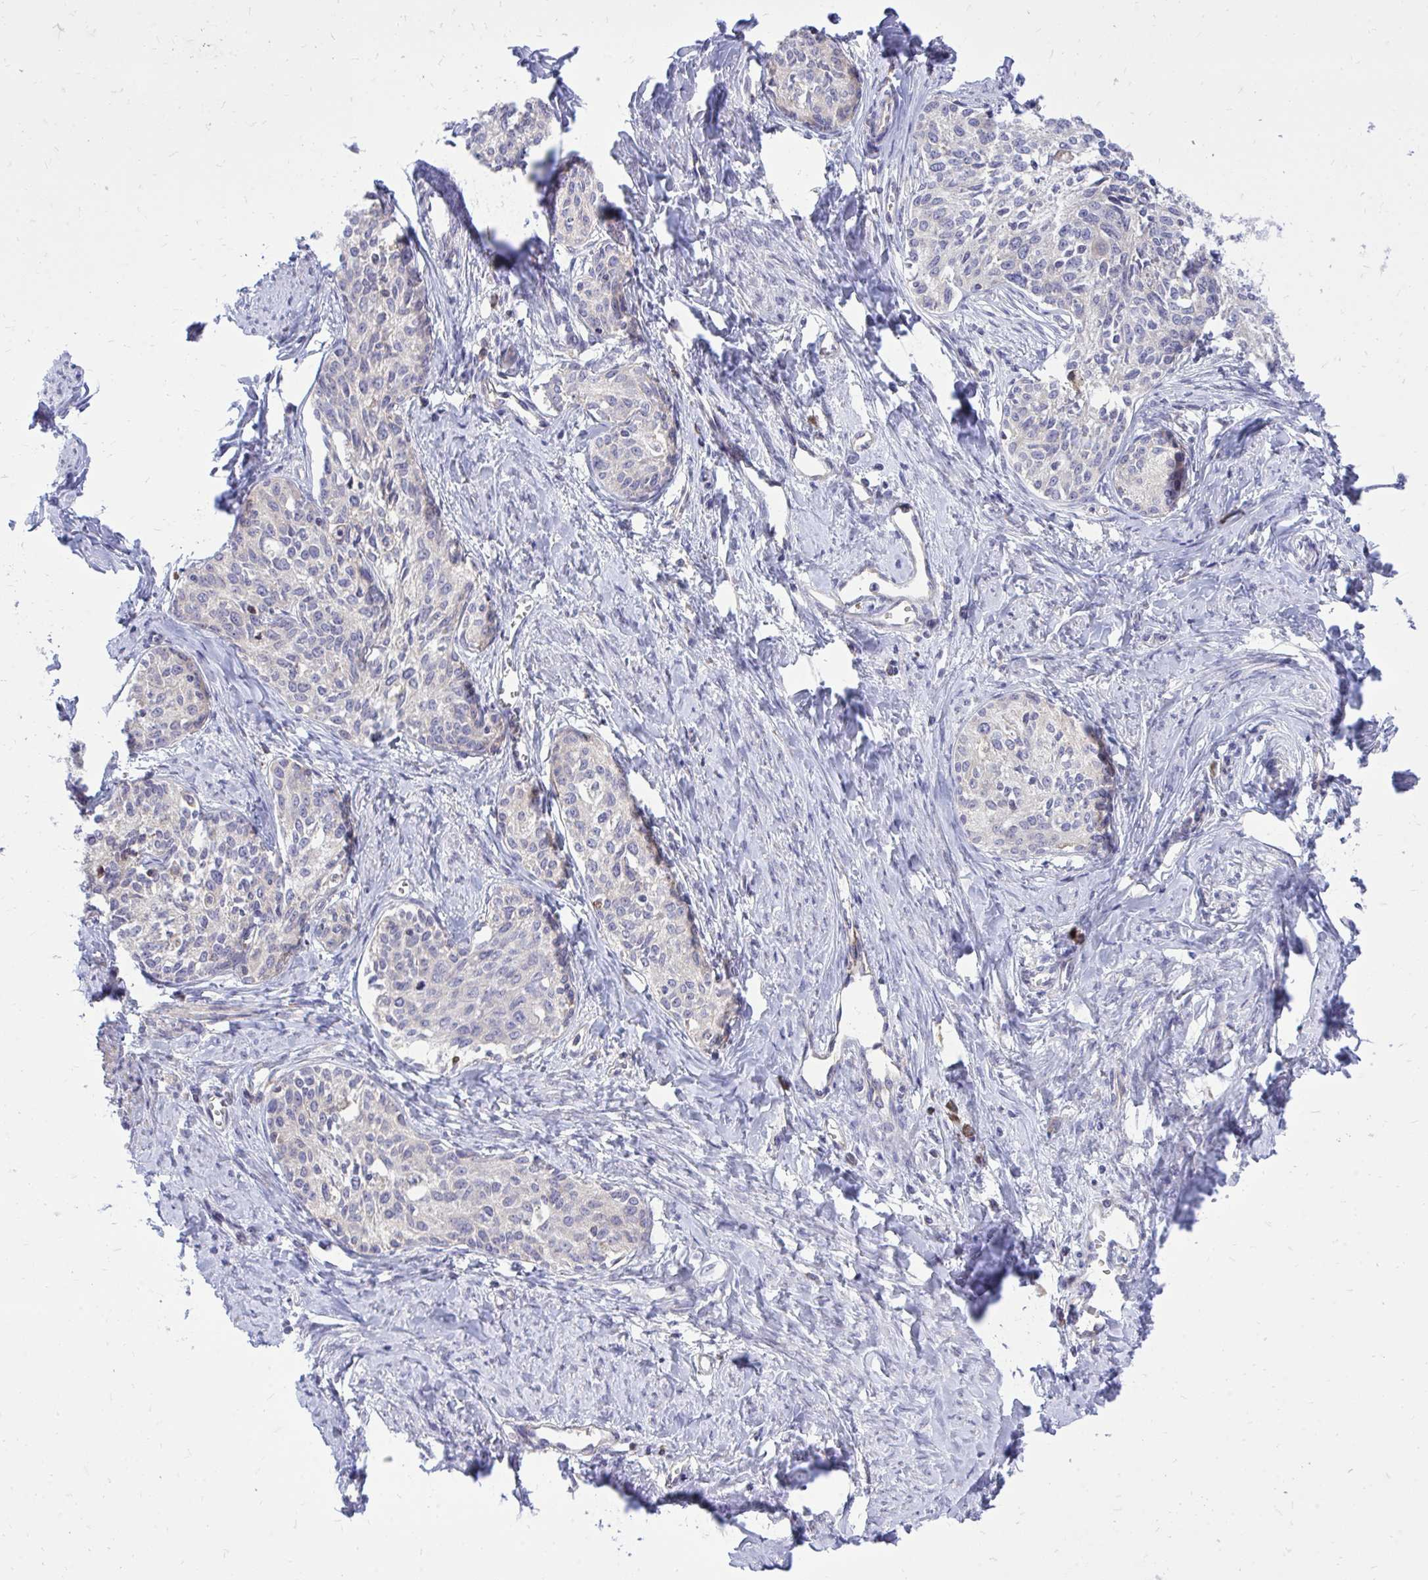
{"staining": {"intensity": "negative", "quantity": "none", "location": "none"}, "tissue": "cervical cancer", "cell_type": "Tumor cells", "image_type": "cancer", "snomed": [{"axis": "morphology", "description": "Squamous cell carcinoma, NOS"}, {"axis": "morphology", "description": "Adenocarcinoma, NOS"}, {"axis": "topography", "description": "Cervix"}], "caption": "Immunohistochemistry micrograph of adenocarcinoma (cervical) stained for a protein (brown), which displays no staining in tumor cells. (DAB immunohistochemistry (IHC) with hematoxylin counter stain).", "gene": "METTL9", "patient": {"sex": "female", "age": 52}}